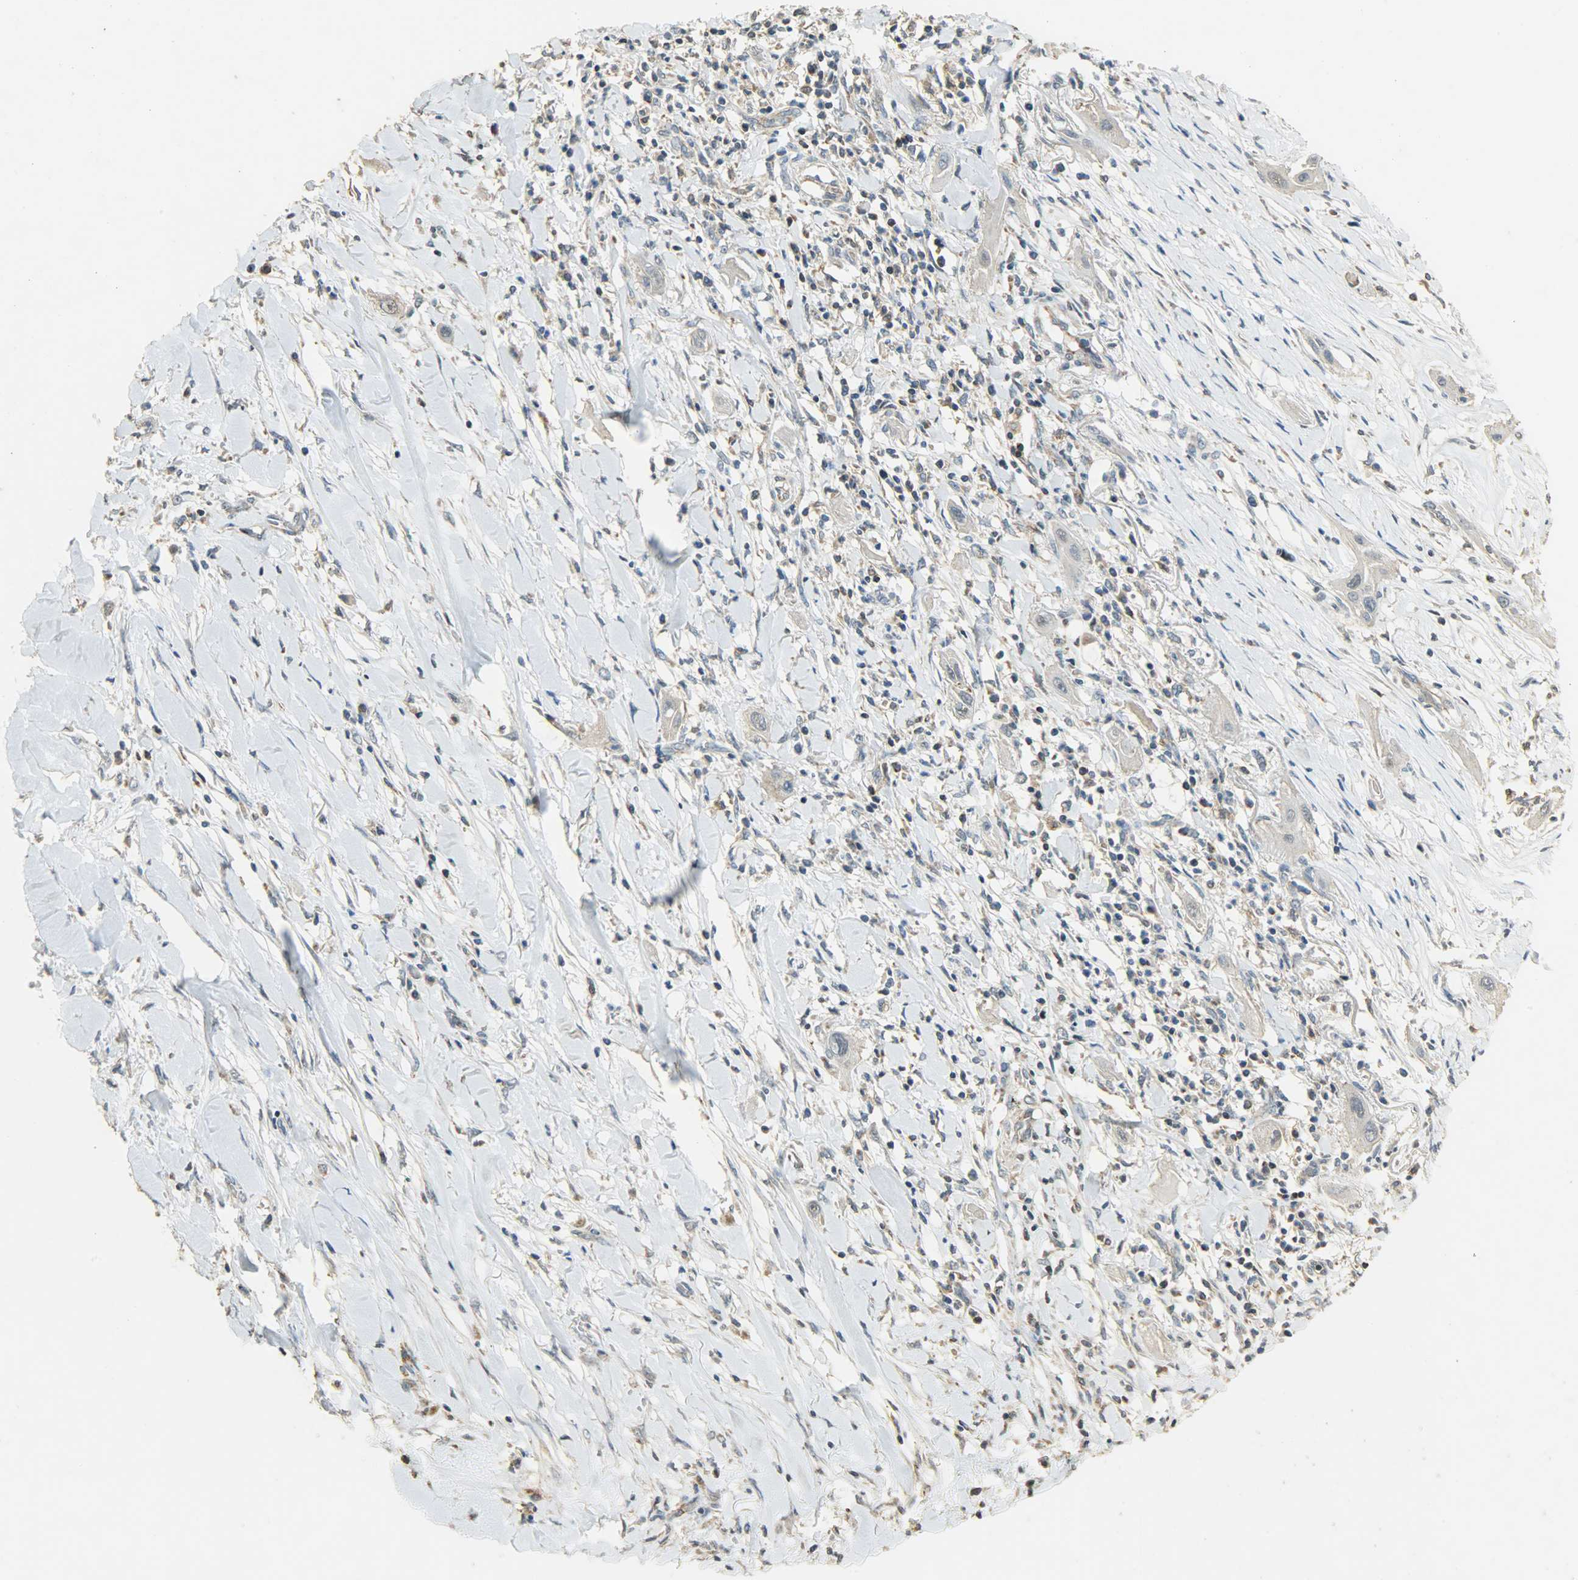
{"staining": {"intensity": "weak", "quantity": ">75%", "location": "cytoplasmic/membranous"}, "tissue": "lung cancer", "cell_type": "Tumor cells", "image_type": "cancer", "snomed": [{"axis": "morphology", "description": "Squamous cell carcinoma, NOS"}, {"axis": "topography", "description": "Lung"}], "caption": "IHC histopathology image of neoplastic tissue: human squamous cell carcinoma (lung) stained using IHC shows low levels of weak protein expression localized specifically in the cytoplasmic/membranous of tumor cells, appearing as a cytoplasmic/membranous brown color.", "gene": "HDHD5", "patient": {"sex": "female", "age": 47}}